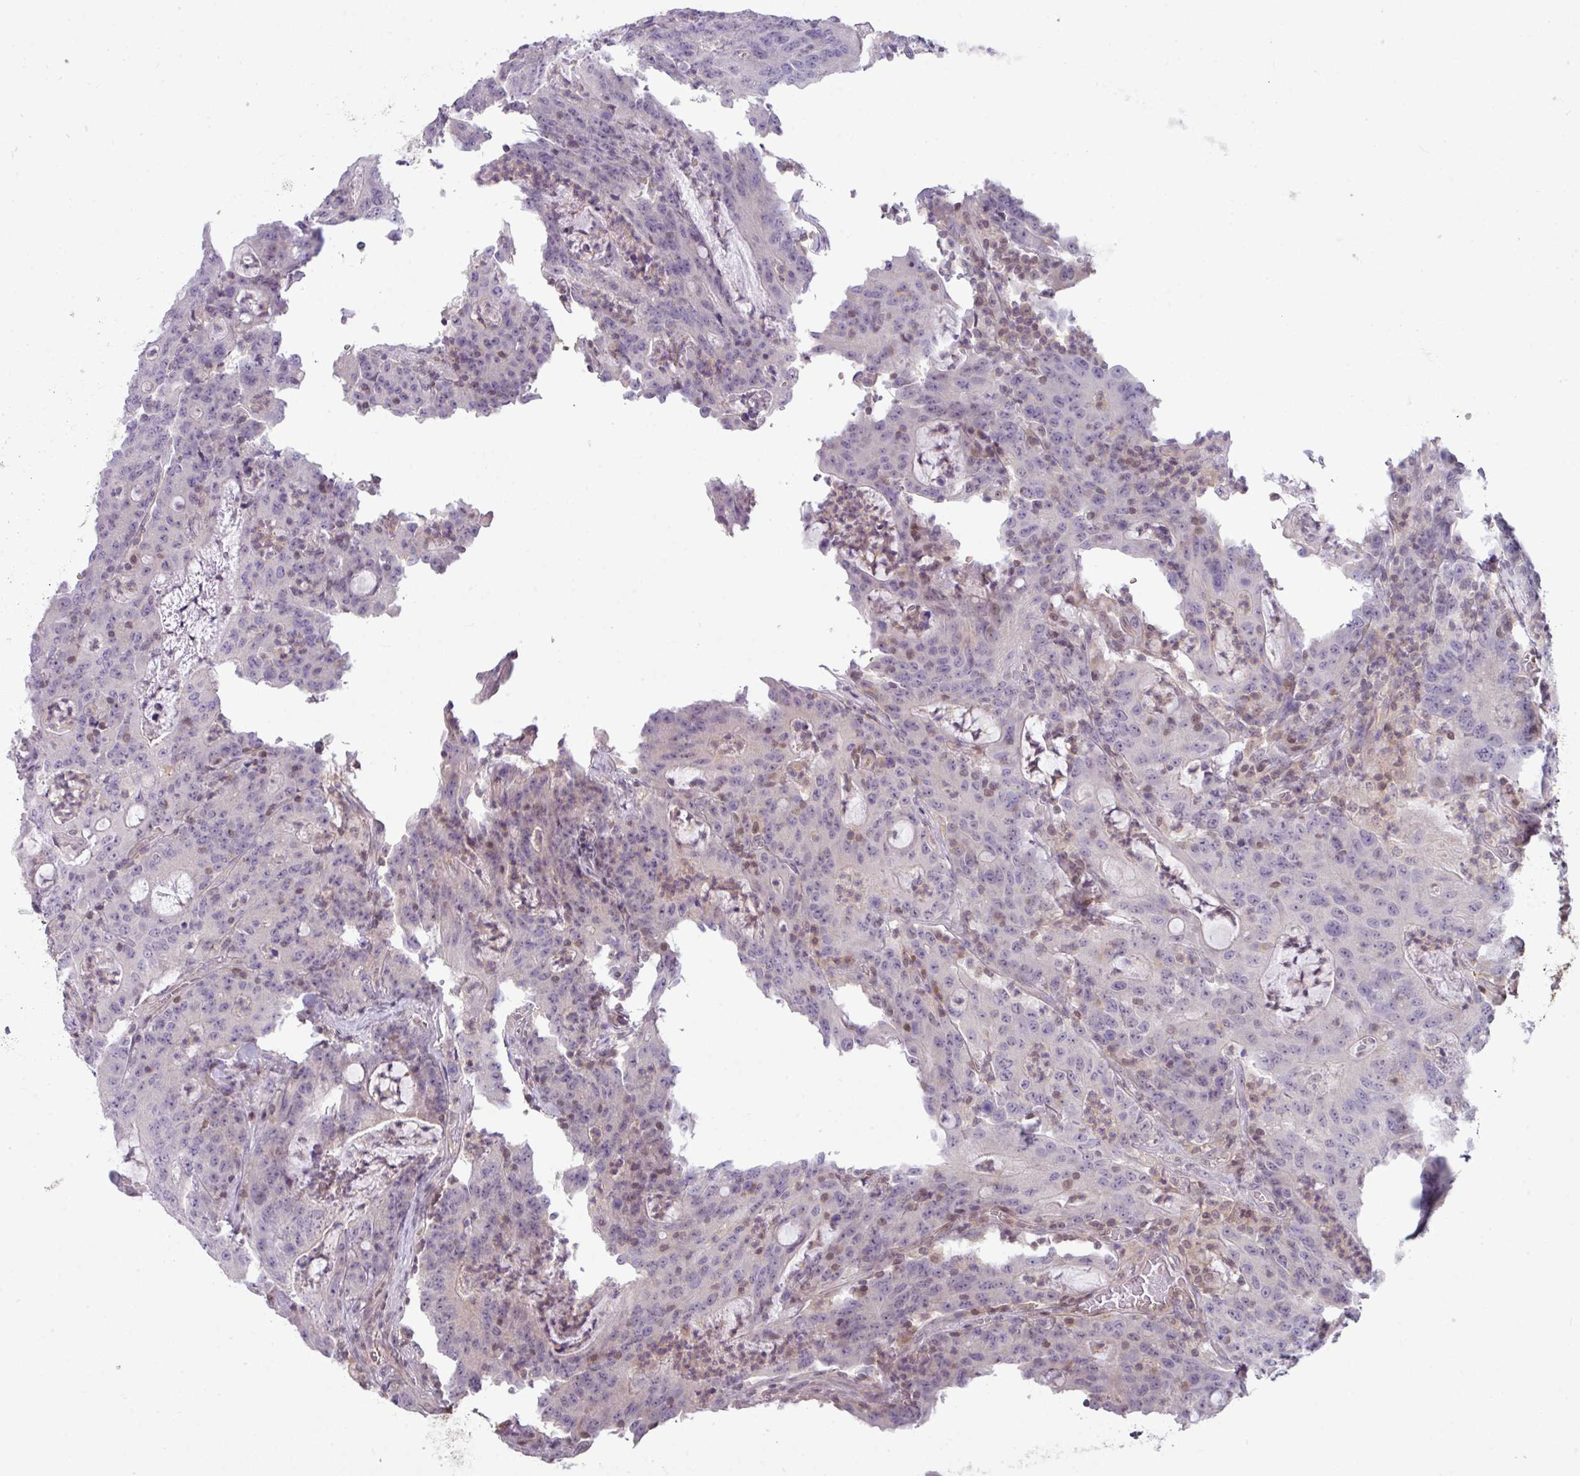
{"staining": {"intensity": "negative", "quantity": "none", "location": "none"}, "tissue": "colorectal cancer", "cell_type": "Tumor cells", "image_type": "cancer", "snomed": [{"axis": "morphology", "description": "Adenocarcinoma, NOS"}, {"axis": "topography", "description": "Colon"}], "caption": "The immunohistochemistry histopathology image has no significant expression in tumor cells of colorectal cancer tissue.", "gene": "STAT5A", "patient": {"sex": "male", "age": 83}}